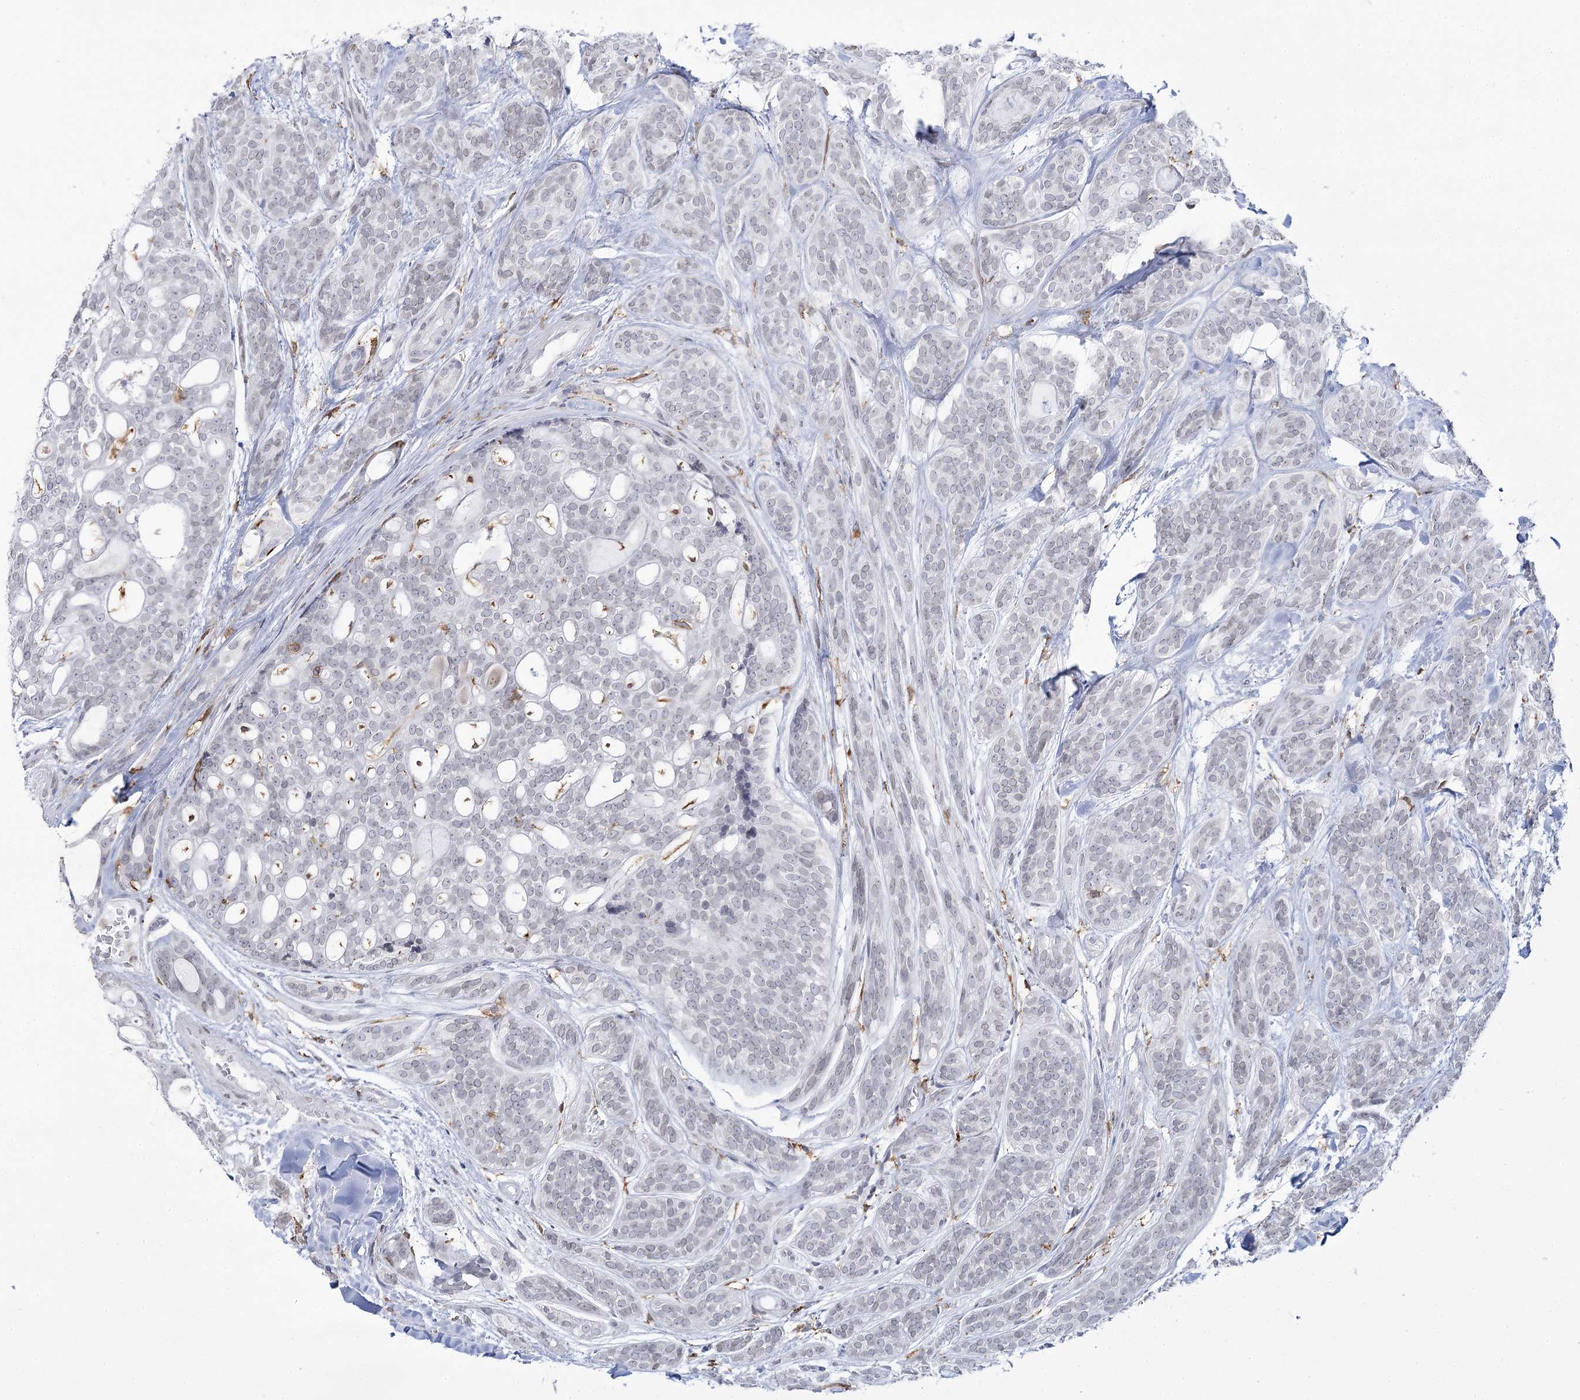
{"staining": {"intensity": "negative", "quantity": "none", "location": "none"}, "tissue": "head and neck cancer", "cell_type": "Tumor cells", "image_type": "cancer", "snomed": [{"axis": "morphology", "description": "Adenocarcinoma, NOS"}, {"axis": "topography", "description": "Head-Neck"}], "caption": "Tumor cells show no significant expression in head and neck adenocarcinoma.", "gene": "C11orf1", "patient": {"sex": "male", "age": 66}}